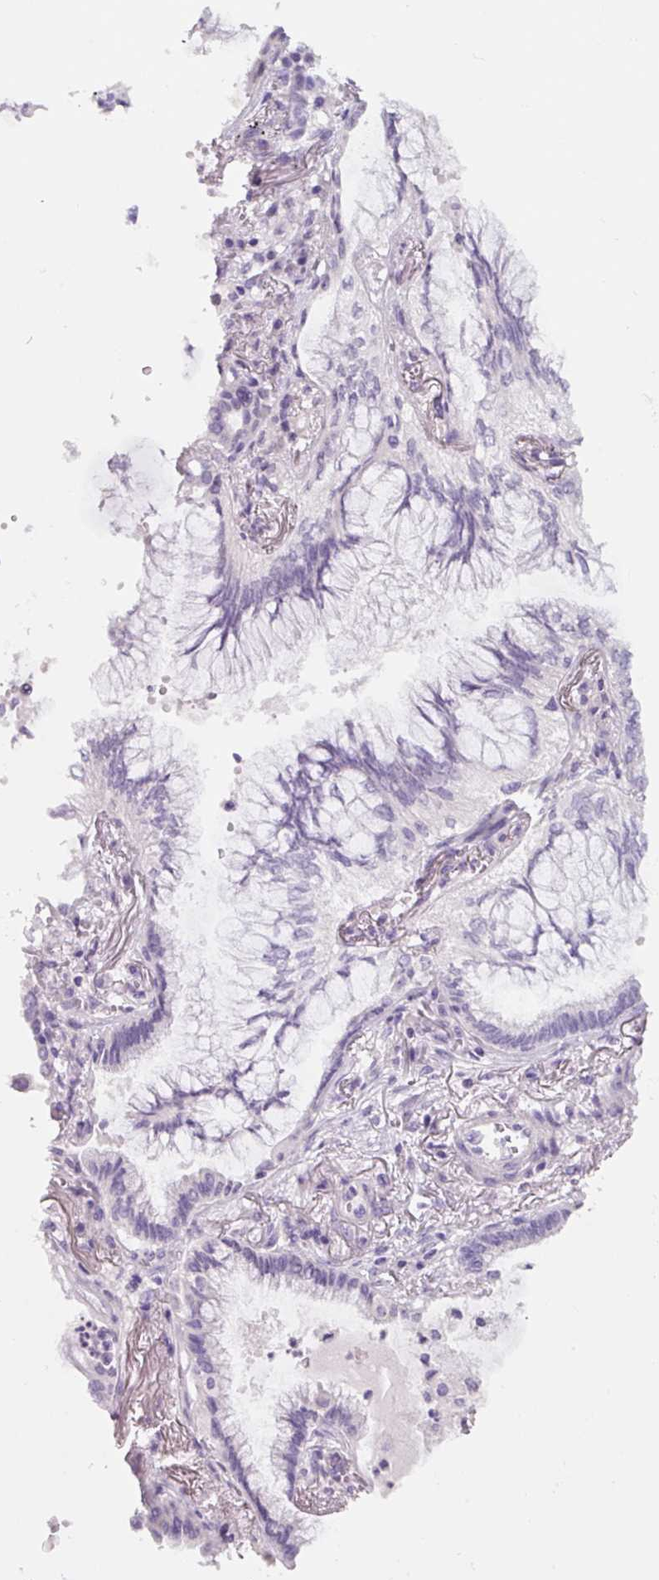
{"staining": {"intensity": "negative", "quantity": "none", "location": "none"}, "tissue": "lung cancer", "cell_type": "Tumor cells", "image_type": "cancer", "snomed": [{"axis": "morphology", "description": "Adenocarcinoma, NOS"}, {"axis": "topography", "description": "Lung"}], "caption": "This is a image of immunohistochemistry (IHC) staining of lung adenocarcinoma, which shows no expression in tumor cells. The staining was performed using DAB (3,3'-diaminobenzidine) to visualize the protein expression in brown, while the nuclei were stained in blue with hematoxylin (Magnification: 20x).", "gene": "SYP", "patient": {"sex": "female", "age": 70}}